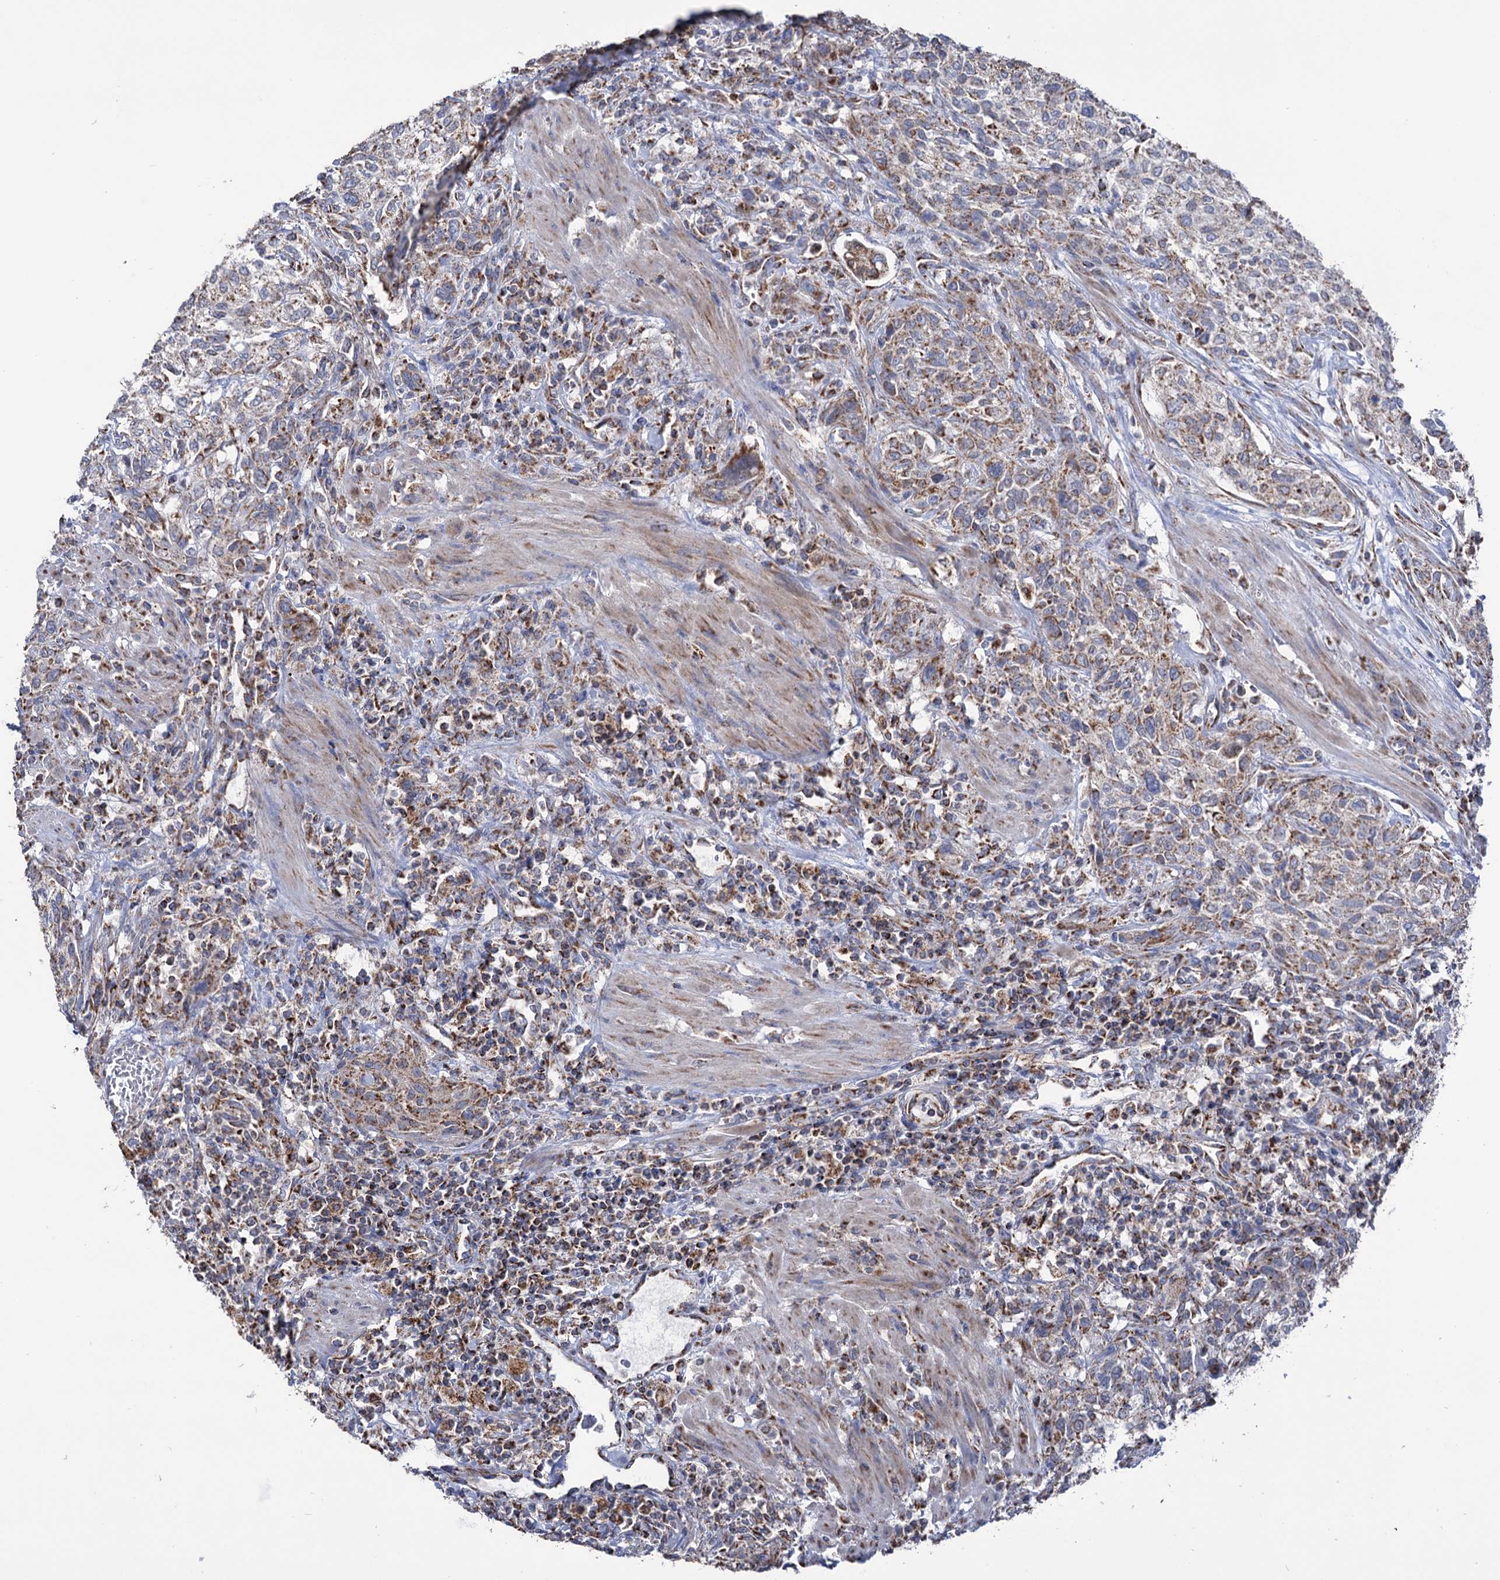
{"staining": {"intensity": "moderate", "quantity": "25%-75%", "location": "cytoplasmic/membranous"}, "tissue": "urothelial cancer", "cell_type": "Tumor cells", "image_type": "cancer", "snomed": [{"axis": "morphology", "description": "Normal tissue, NOS"}, {"axis": "morphology", "description": "Urothelial carcinoma, NOS"}, {"axis": "topography", "description": "Urinary bladder"}, {"axis": "topography", "description": "Peripheral nerve tissue"}], "caption": "An immunohistochemistry photomicrograph of neoplastic tissue is shown. Protein staining in brown shows moderate cytoplasmic/membranous positivity in transitional cell carcinoma within tumor cells.", "gene": "ABHD10", "patient": {"sex": "male", "age": 35}}